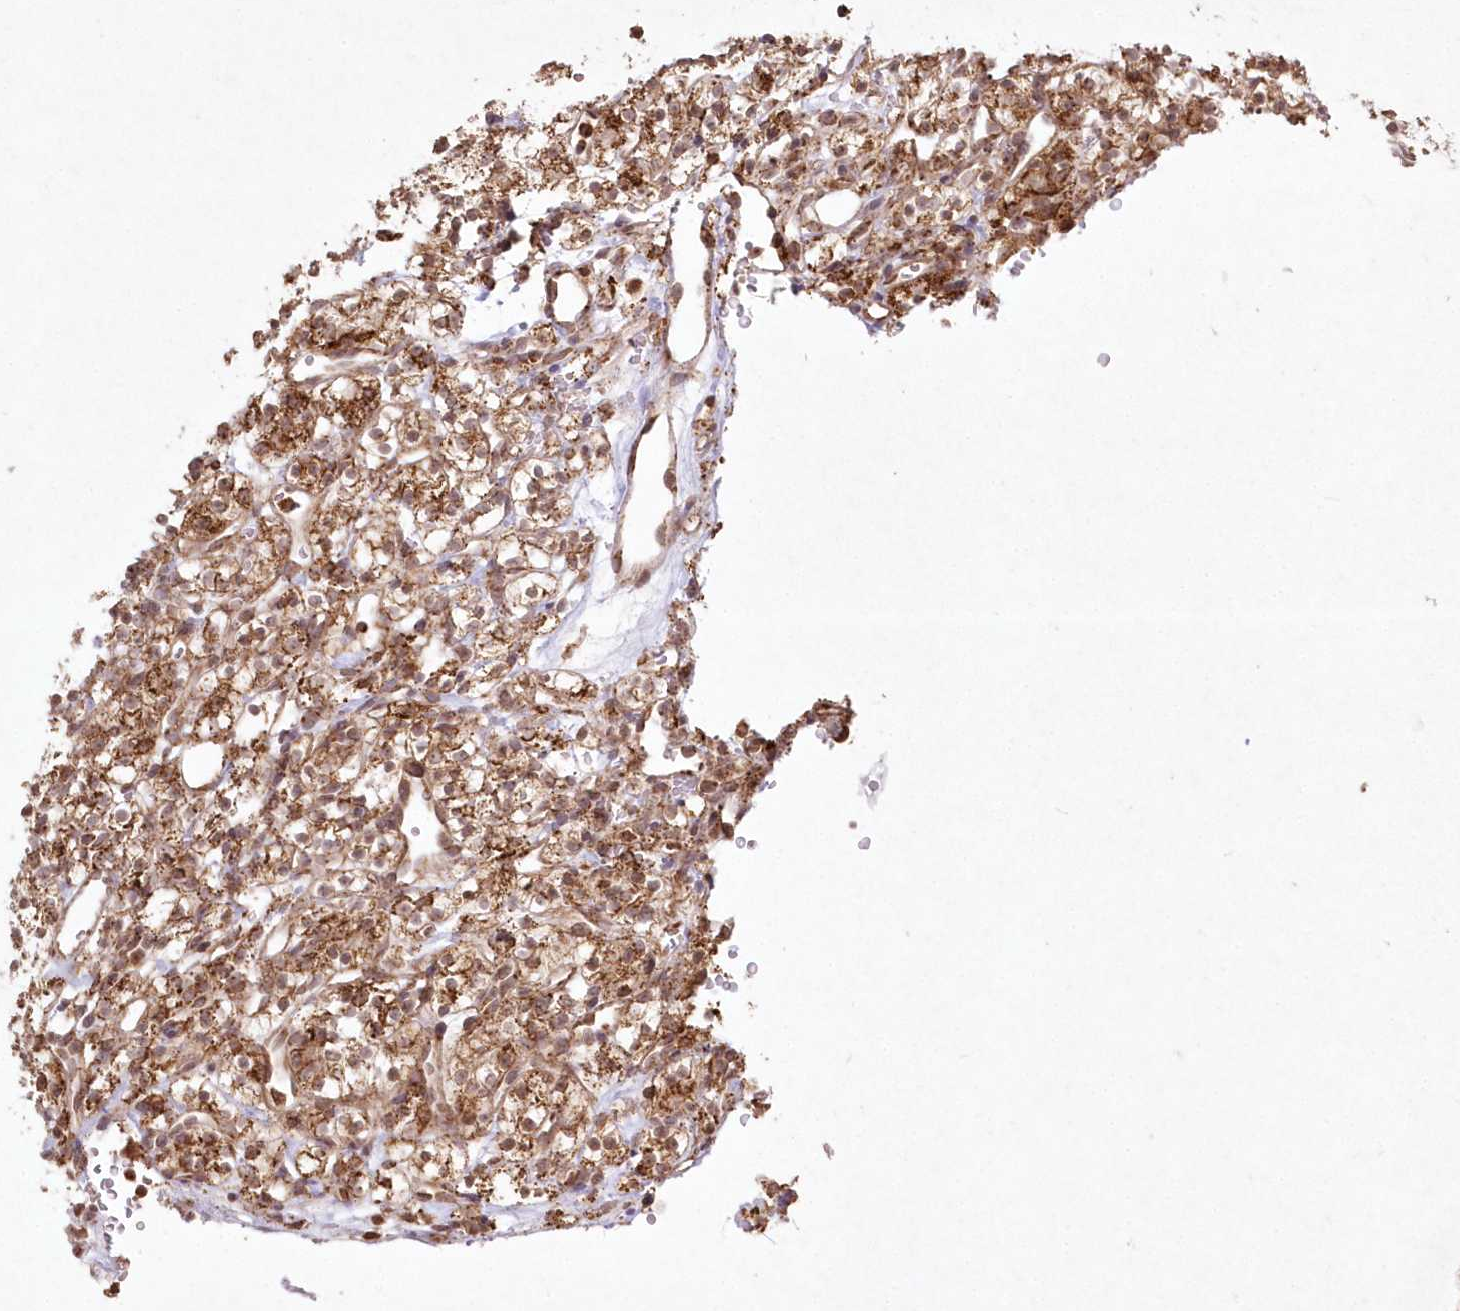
{"staining": {"intensity": "strong", "quantity": ">75%", "location": "cytoplasmic/membranous"}, "tissue": "renal cancer", "cell_type": "Tumor cells", "image_type": "cancer", "snomed": [{"axis": "morphology", "description": "Adenocarcinoma, NOS"}, {"axis": "topography", "description": "Kidney"}], "caption": "Protein expression analysis of renal cancer (adenocarcinoma) shows strong cytoplasmic/membranous staining in approximately >75% of tumor cells. (DAB (3,3'-diaminobenzidine) IHC with brightfield microscopy, high magnification).", "gene": "LRPPRC", "patient": {"sex": "female", "age": 57}}